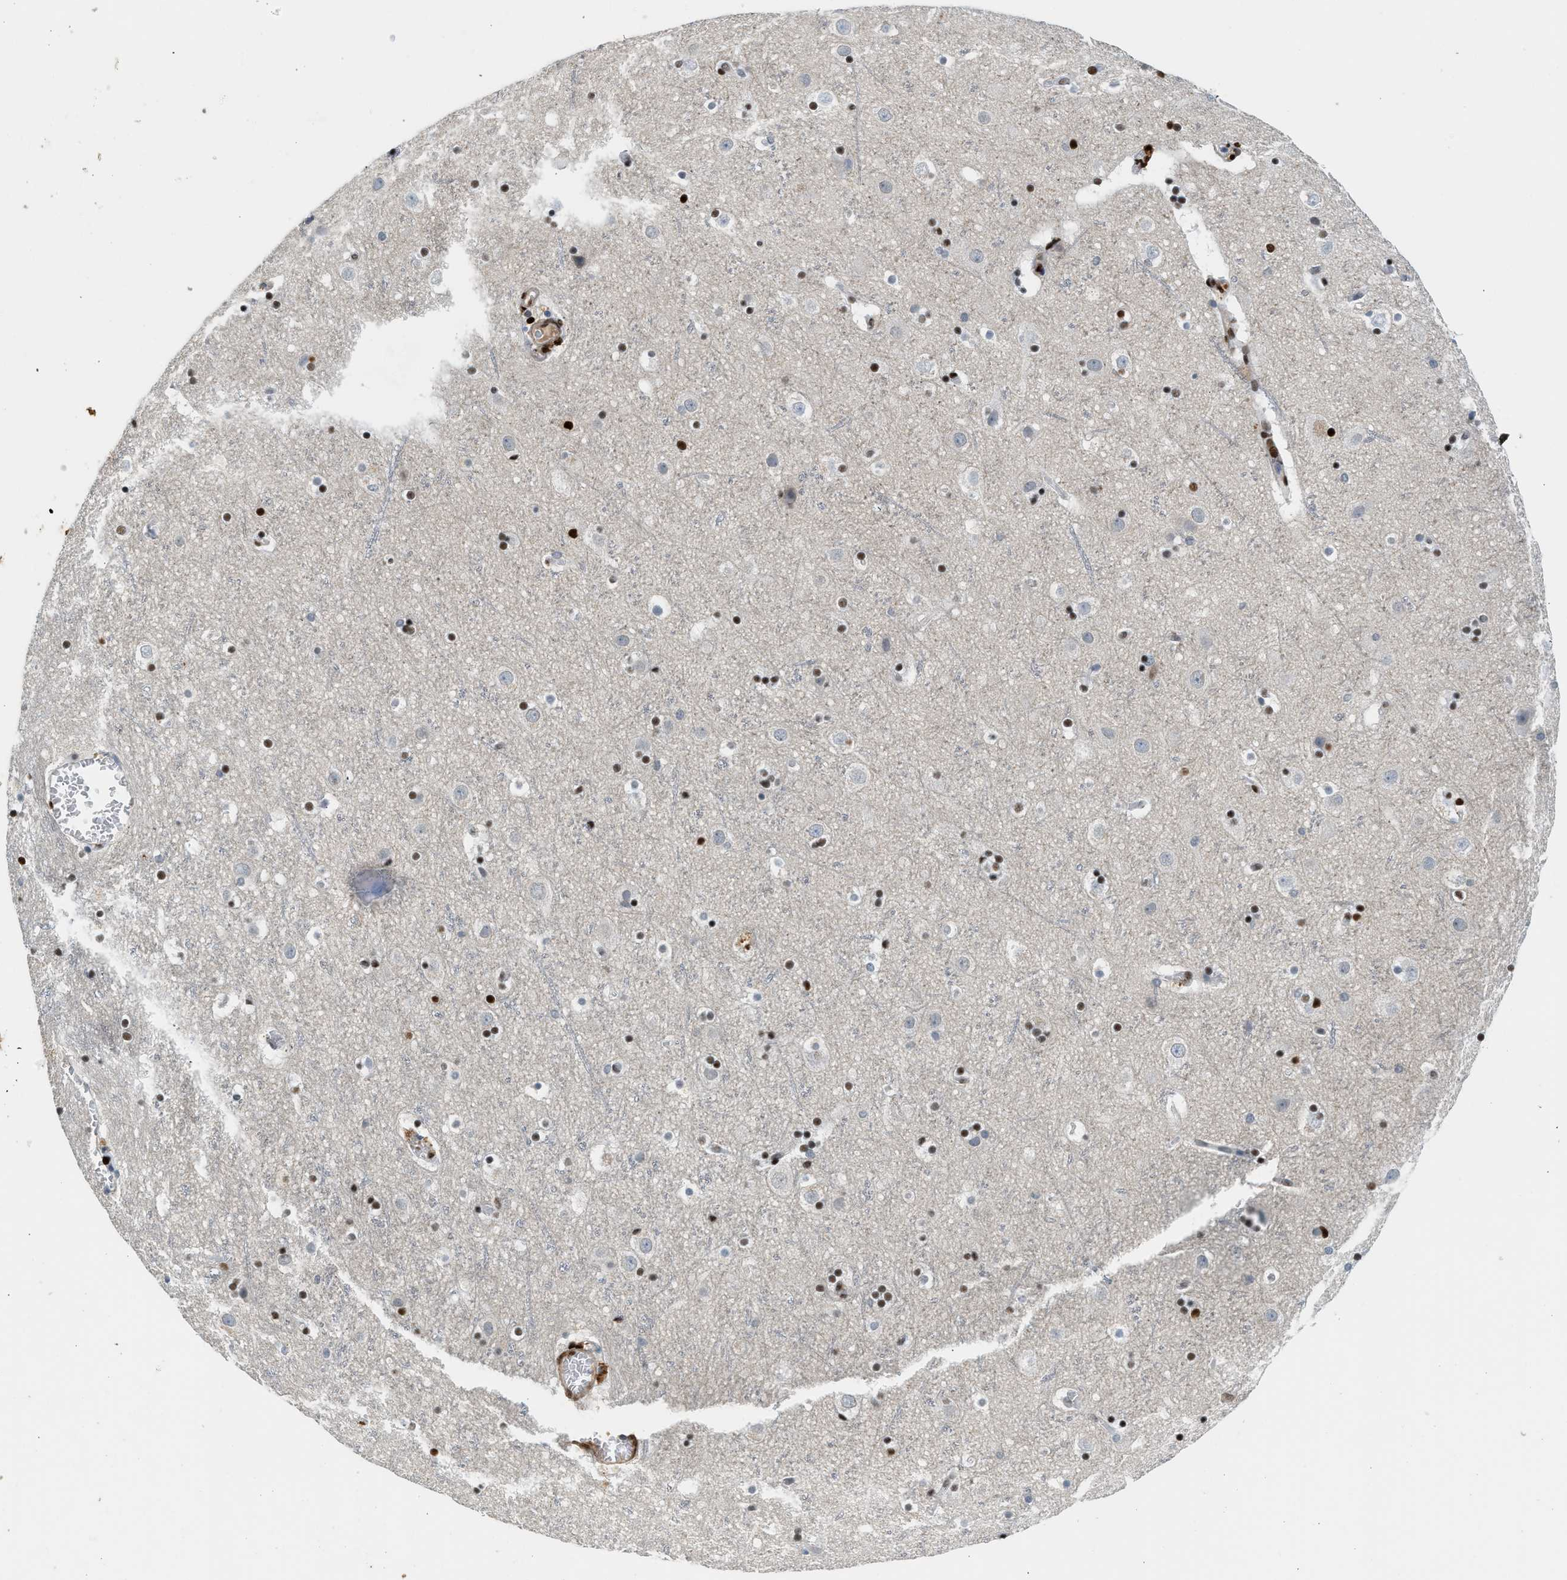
{"staining": {"intensity": "moderate", "quantity": ">75%", "location": "cytoplasmic/membranous,nuclear"}, "tissue": "cerebral cortex", "cell_type": "Endothelial cells", "image_type": "normal", "snomed": [{"axis": "morphology", "description": "Normal tissue, NOS"}, {"axis": "topography", "description": "Cerebral cortex"}], "caption": "The immunohistochemical stain labels moderate cytoplasmic/membranous,nuclear expression in endothelial cells of normal cerebral cortex.", "gene": "ZBTB20", "patient": {"sex": "male", "age": 45}}